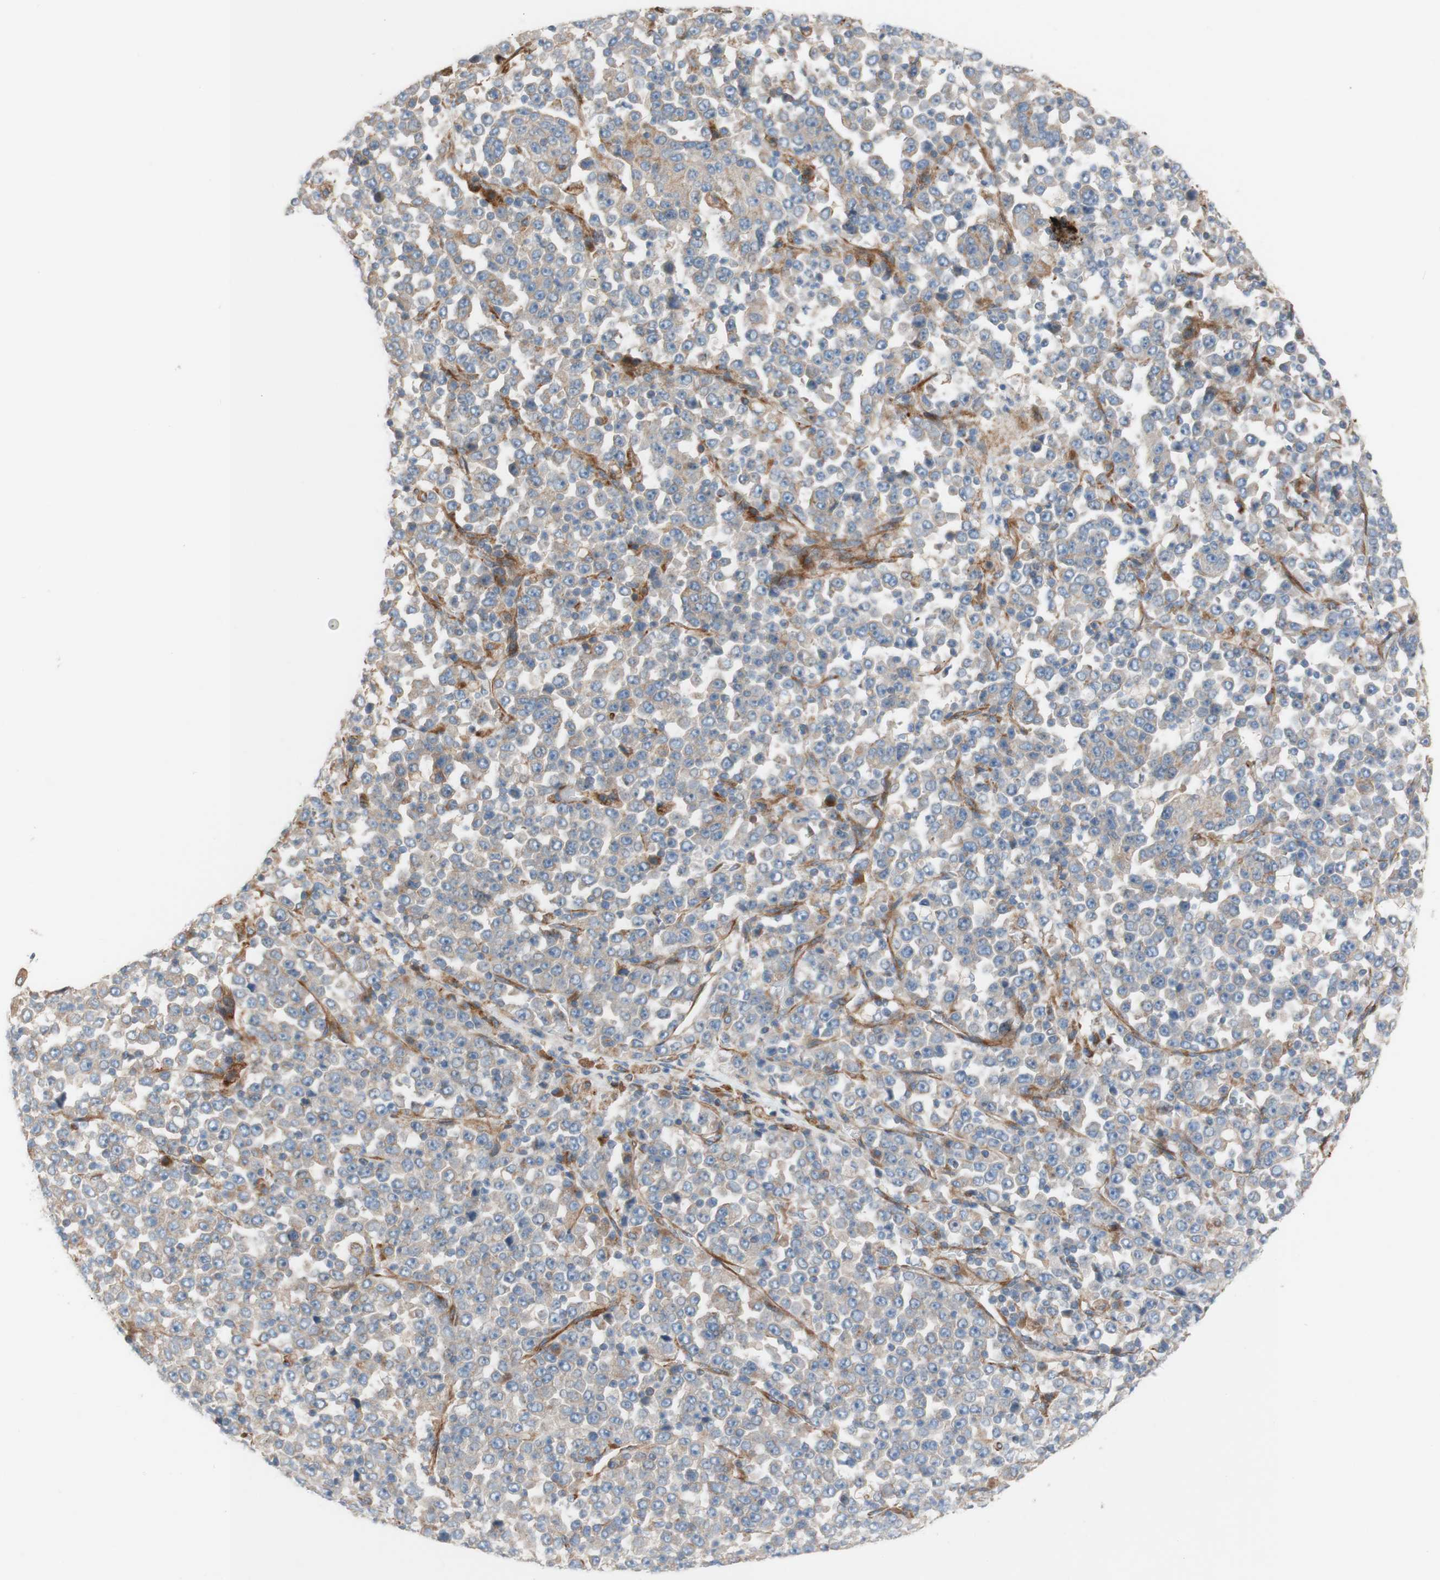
{"staining": {"intensity": "weak", "quantity": ">75%", "location": "cytoplasmic/membranous"}, "tissue": "stomach cancer", "cell_type": "Tumor cells", "image_type": "cancer", "snomed": [{"axis": "morphology", "description": "Normal tissue, NOS"}, {"axis": "morphology", "description": "Adenocarcinoma, NOS"}, {"axis": "topography", "description": "Stomach, upper"}, {"axis": "topography", "description": "Stomach"}], "caption": "This is a histology image of immunohistochemistry staining of adenocarcinoma (stomach), which shows weak expression in the cytoplasmic/membranous of tumor cells.", "gene": "C1orf43", "patient": {"sex": "male", "age": 59}}